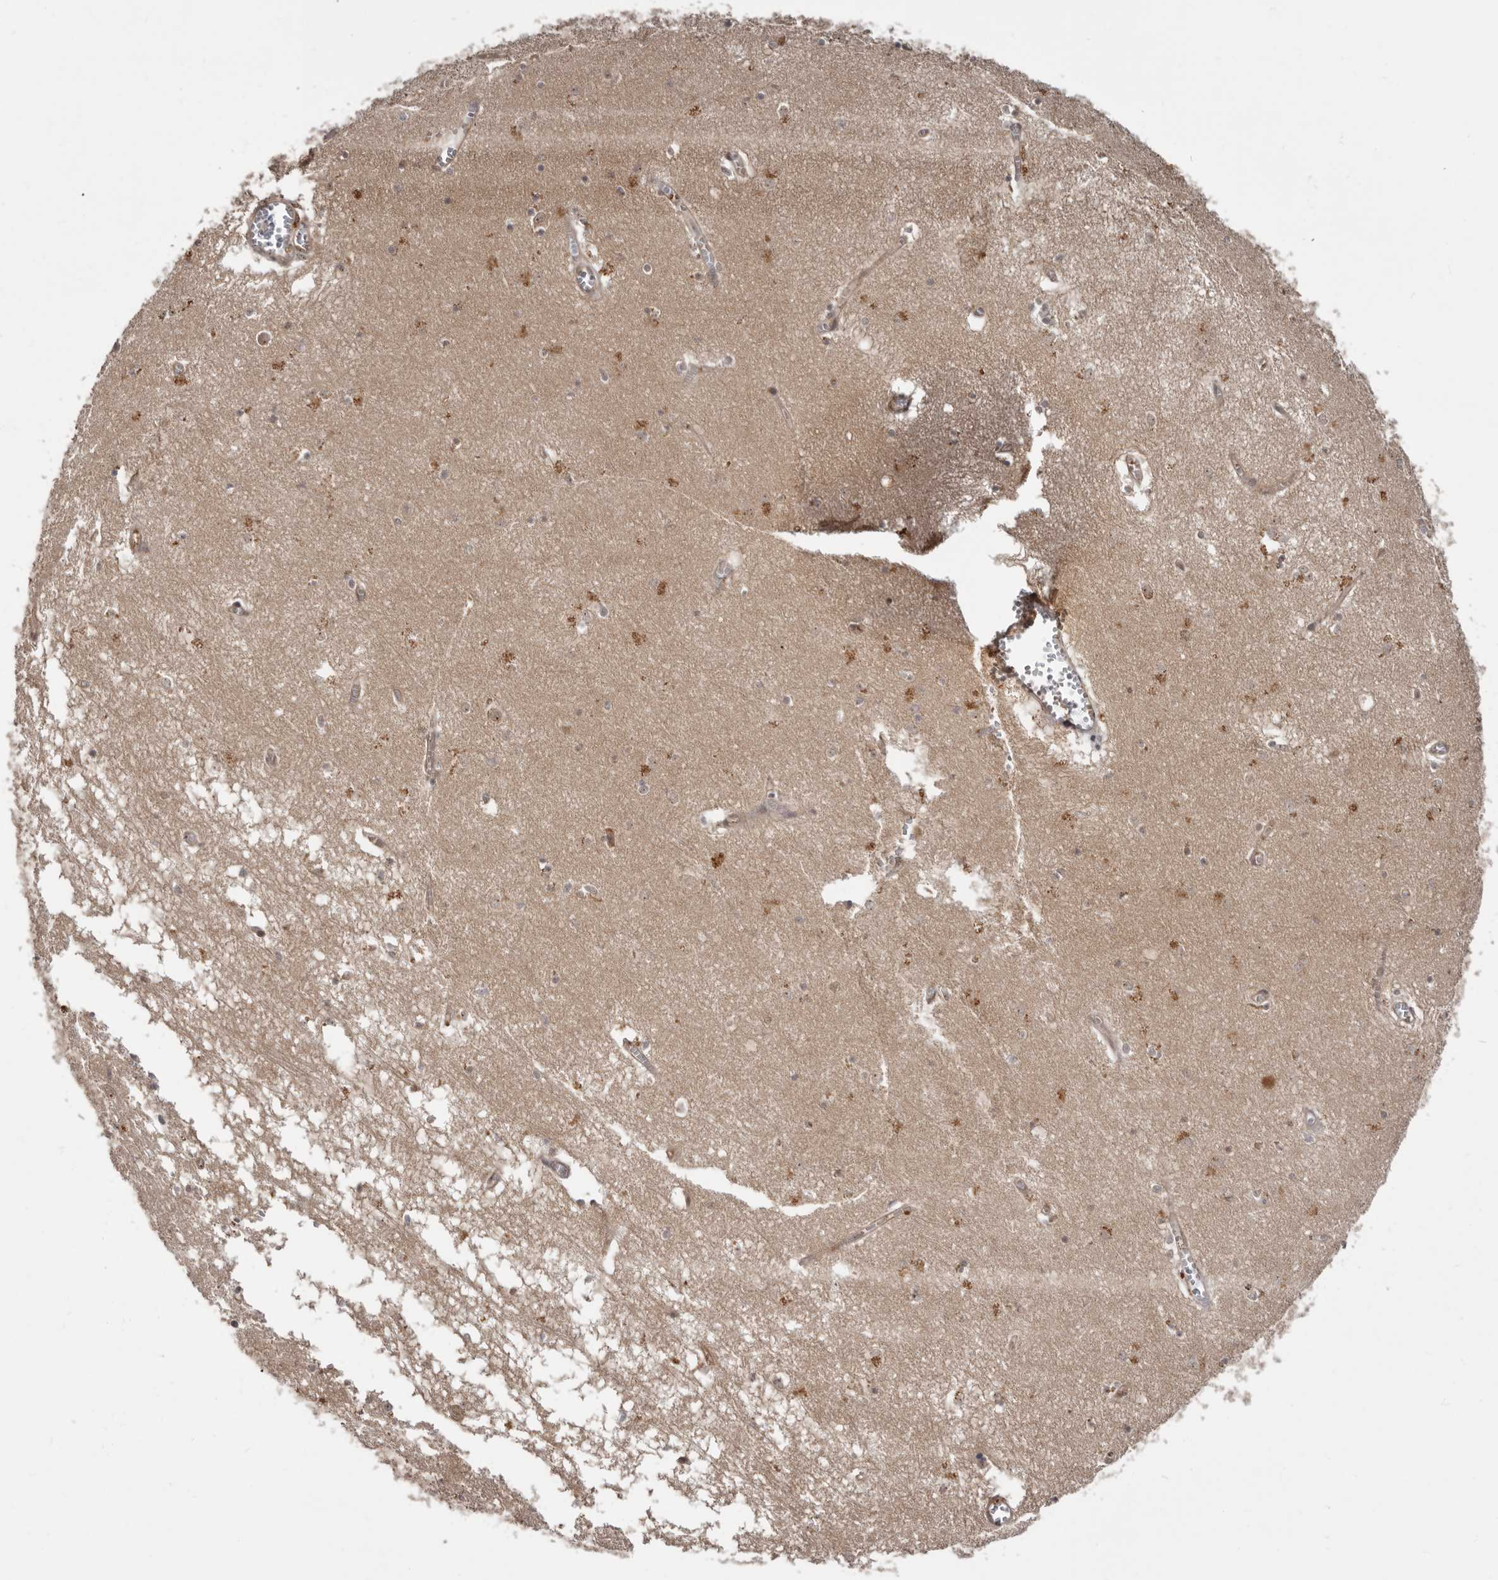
{"staining": {"intensity": "moderate", "quantity": "25%-75%", "location": "cytoplasmic/membranous"}, "tissue": "hippocampus", "cell_type": "Glial cells", "image_type": "normal", "snomed": [{"axis": "morphology", "description": "Normal tissue, NOS"}, {"axis": "topography", "description": "Hippocampus"}], "caption": "Immunohistochemistry (DAB (3,3'-diaminobenzidine)) staining of benign hippocampus reveals moderate cytoplasmic/membranous protein staining in about 25%-75% of glial cells.", "gene": "BAD", "patient": {"sex": "male", "age": 70}}